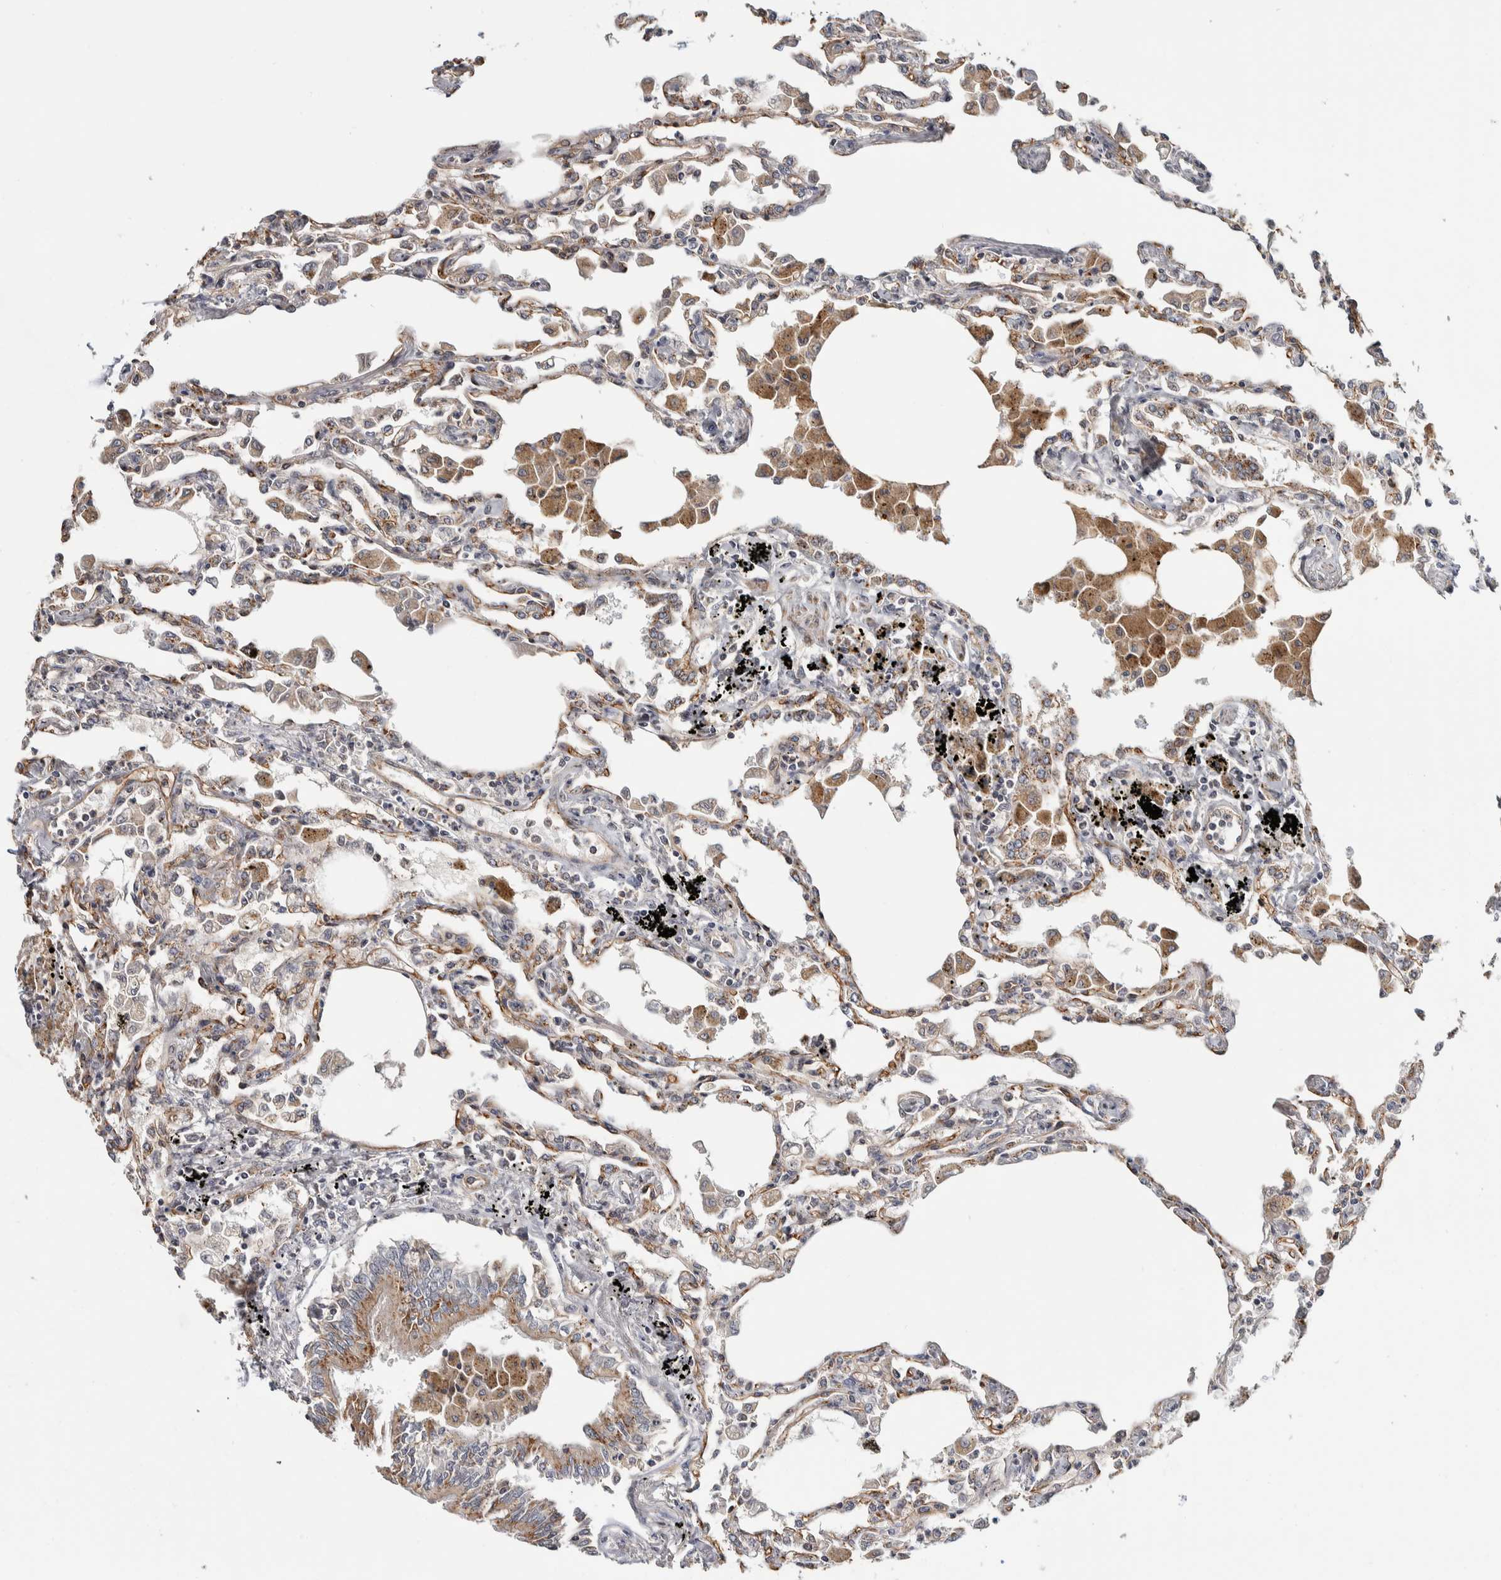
{"staining": {"intensity": "weak", "quantity": ">75%", "location": "cytoplasmic/membranous"}, "tissue": "lung", "cell_type": "Alveolar cells", "image_type": "normal", "snomed": [{"axis": "morphology", "description": "Normal tissue, NOS"}, {"axis": "topography", "description": "Bronchus"}, {"axis": "topography", "description": "Lung"}], "caption": "The histopathology image demonstrates staining of benign lung, revealing weak cytoplasmic/membranous protein expression (brown color) within alveolar cells.", "gene": "CHMP4C", "patient": {"sex": "female", "age": 49}}